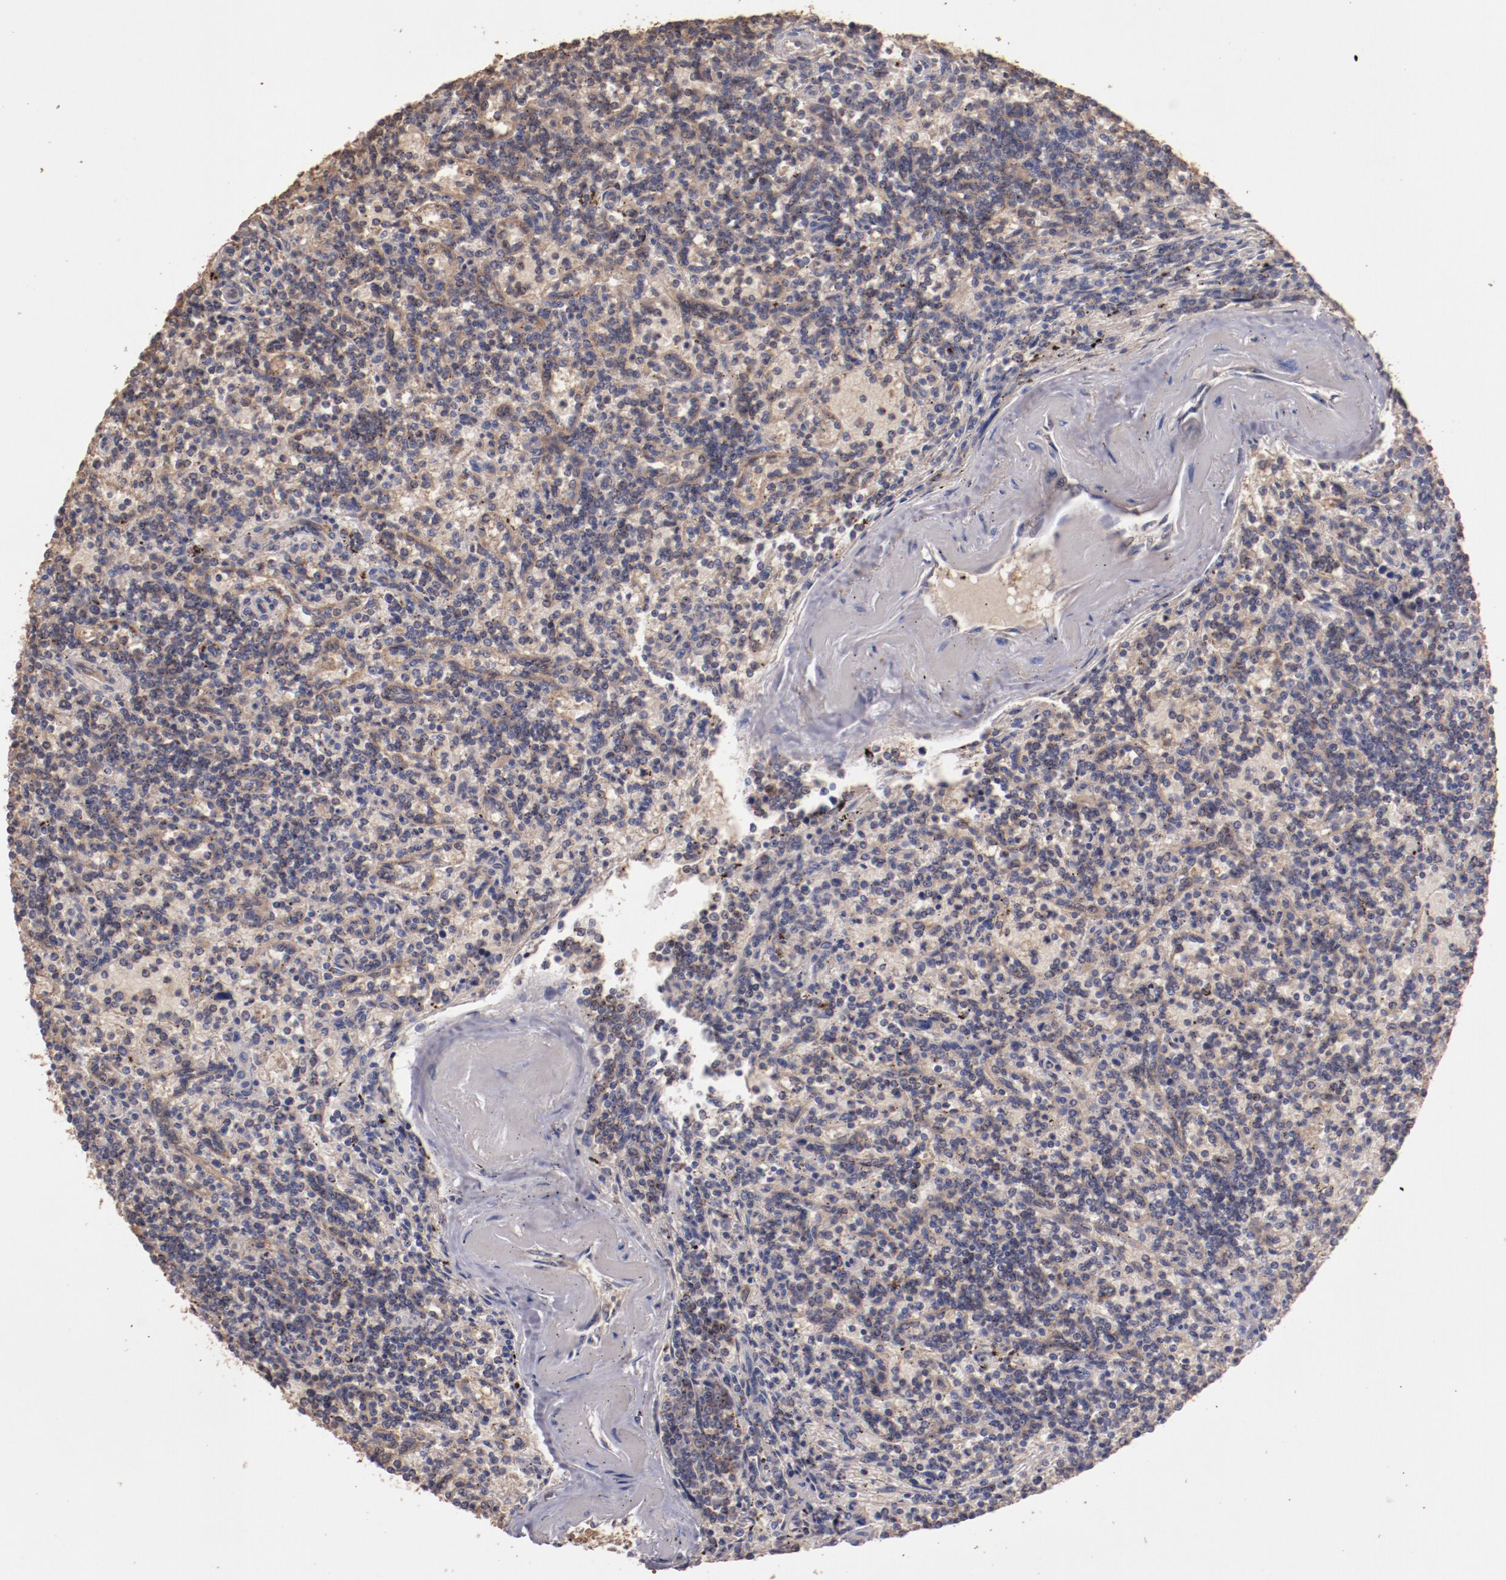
{"staining": {"intensity": "weak", "quantity": "<25%", "location": "cytoplasmic/membranous"}, "tissue": "lymphoma", "cell_type": "Tumor cells", "image_type": "cancer", "snomed": [{"axis": "morphology", "description": "Malignant lymphoma, non-Hodgkin's type, Low grade"}, {"axis": "topography", "description": "Spleen"}], "caption": "Image shows no significant protein positivity in tumor cells of low-grade malignant lymphoma, non-Hodgkin's type. (Brightfield microscopy of DAB immunohistochemistry (IHC) at high magnification).", "gene": "SRRD", "patient": {"sex": "male", "age": 73}}